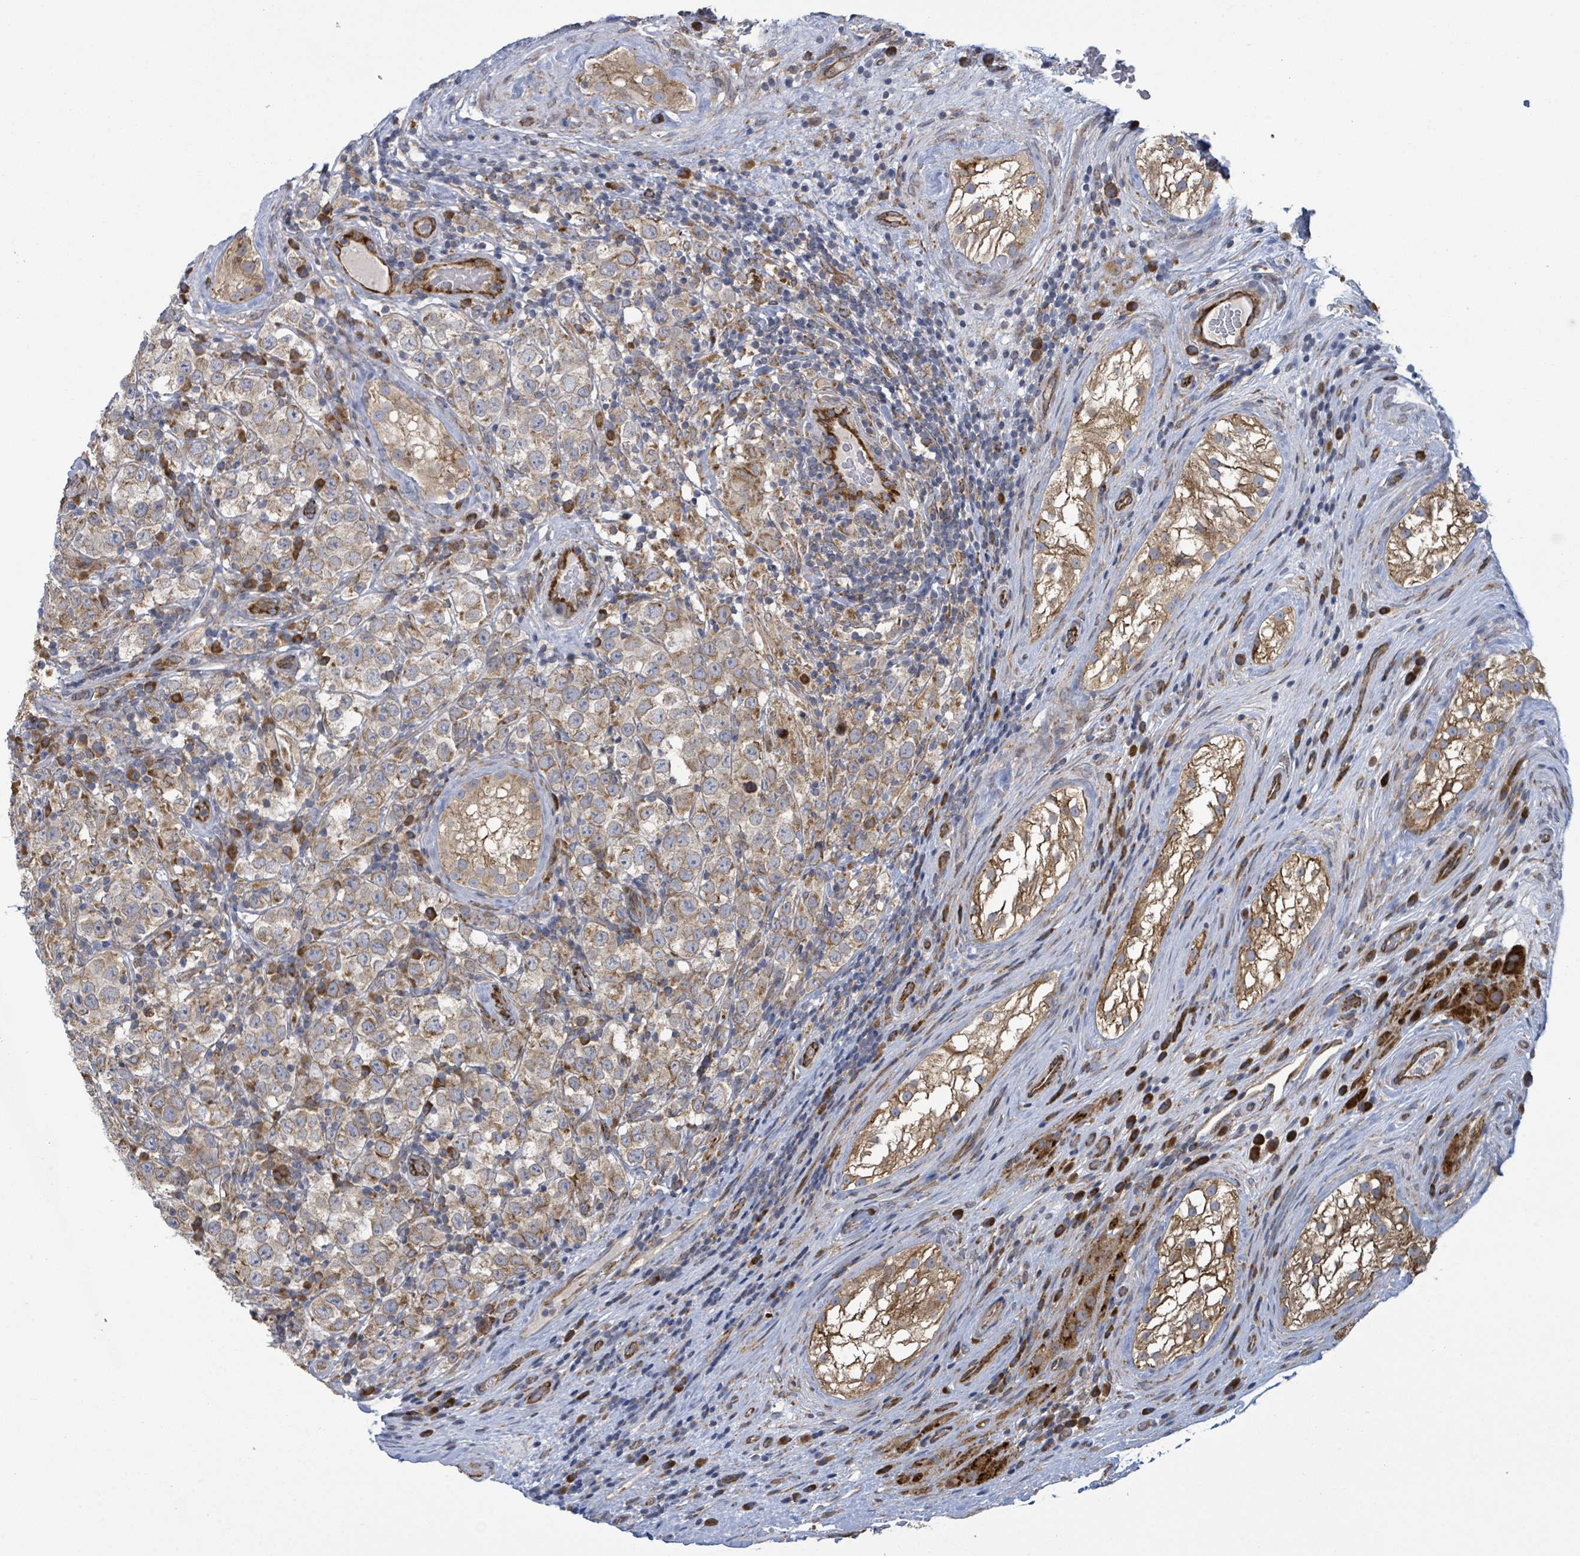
{"staining": {"intensity": "moderate", "quantity": "25%-75%", "location": "cytoplasmic/membranous"}, "tissue": "testis cancer", "cell_type": "Tumor cells", "image_type": "cancer", "snomed": [{"axis": "morphology", "description": "Seminoma, NOS"}, {"axis": "morphology", "description": "Carcinoma, Embryonal, NOS"}, {"axis": "topography", "description": "Testis"}], "caption": "The image shows immunohistochemical staining of seminoma (testis). There is moderate cytoplasmic/membranous positivity is identified in approximately 25%-75% of tumor cells.", "gene": "NOMO1", "patient": {"sex": "male", "age": 41}}